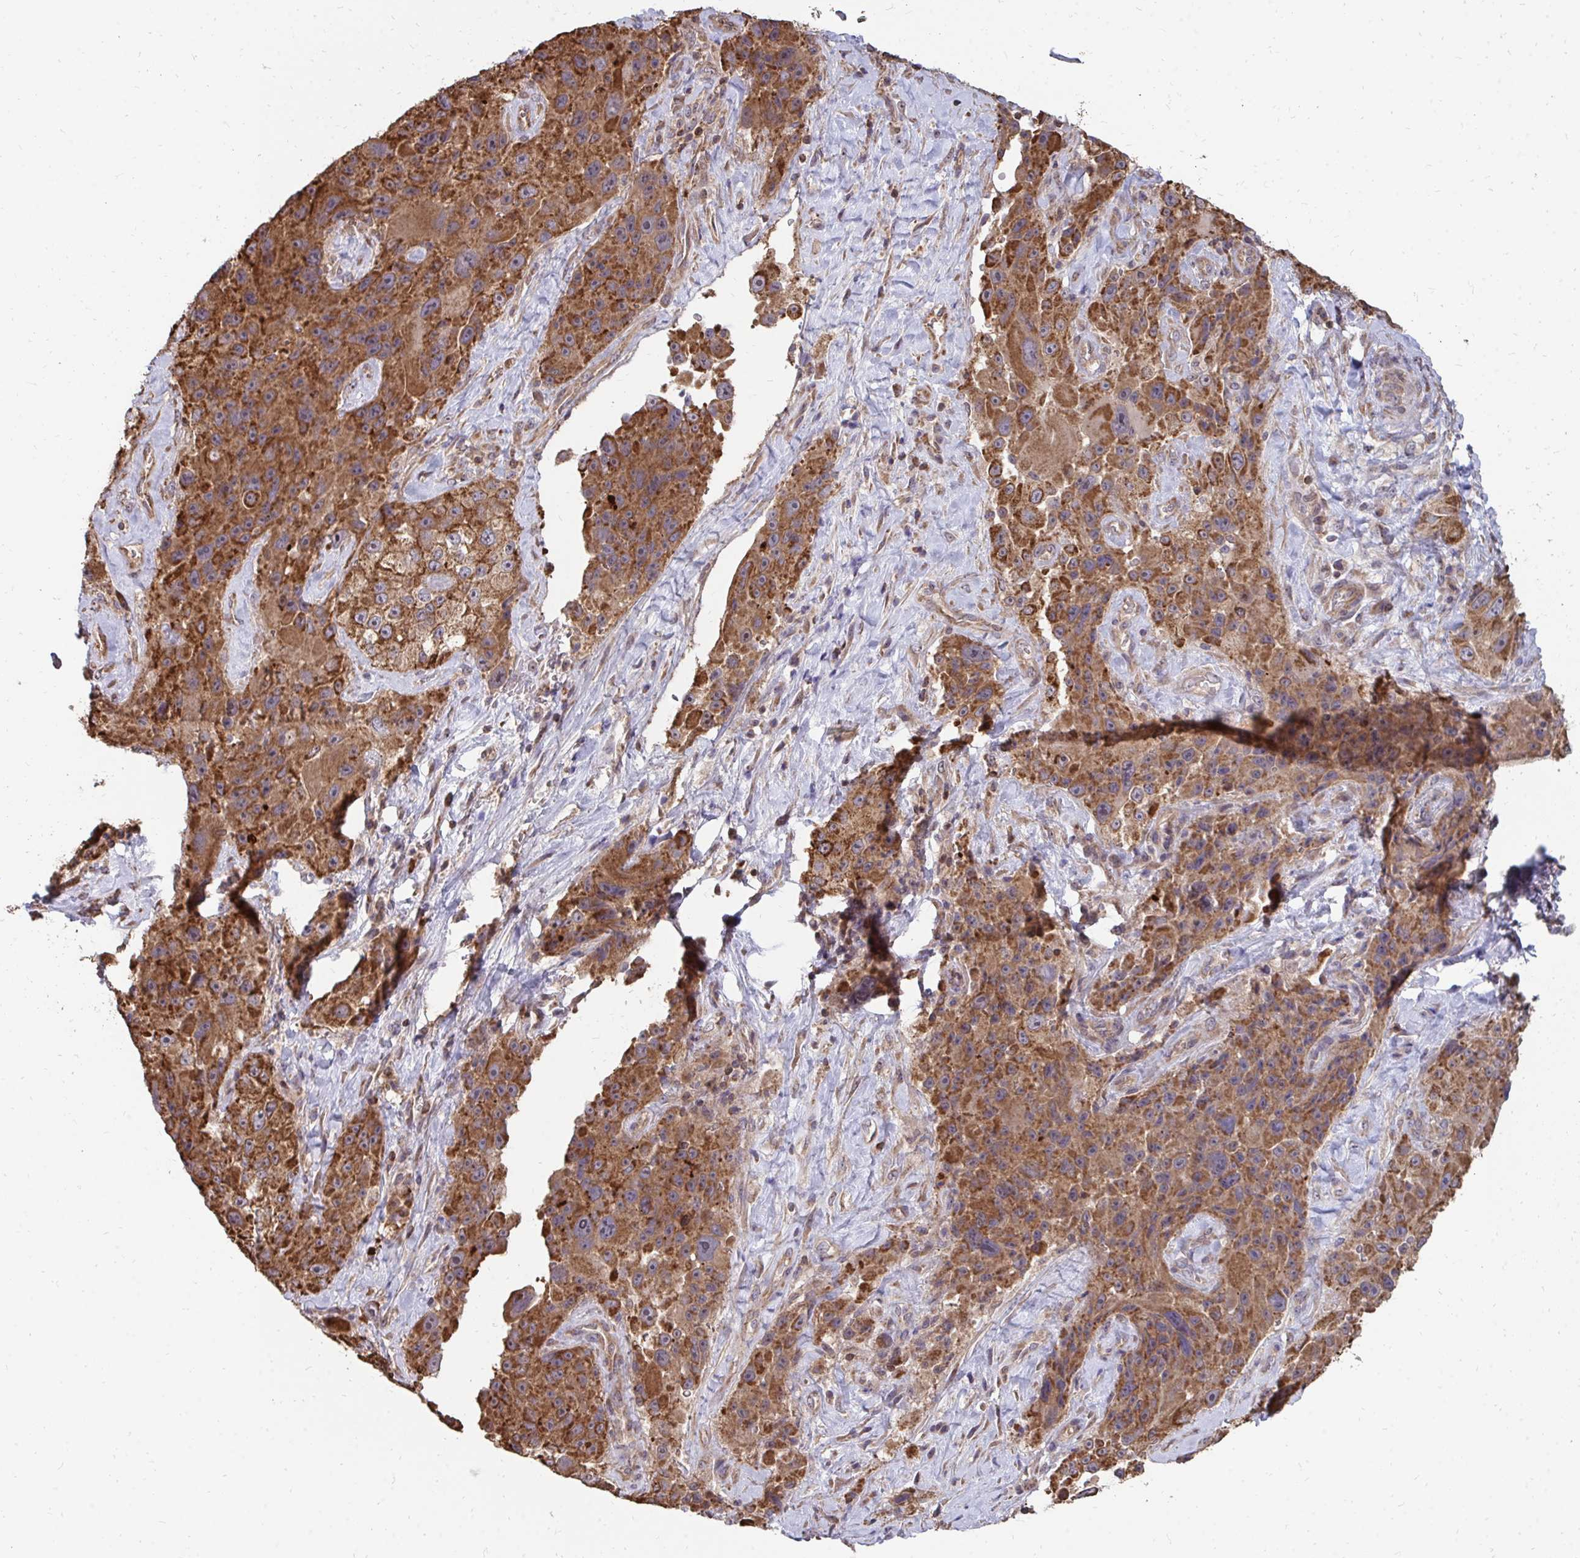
{"staining": {"intensity": "moderate", "quantity": ">75%", "location": "cytoplasmic/membranous"}, "tissue": "melanoma", "cell_type": "Tumor cells", "image_type": "cancer", "snomed": [{"axis": "morphology", "description": "Malignant melanoma, Metastatic site"}, {"axis": "topography", "description": "Lymph node"}], "caption": "The histopathology image displays staining of malignant melanoma (metastatic site), revealing moderate cytoplasmic/membranous protein expression (brown color) within tumor cells.", "gene": "DNAJA2", "patient": {"sex": "male", "age": 62}}